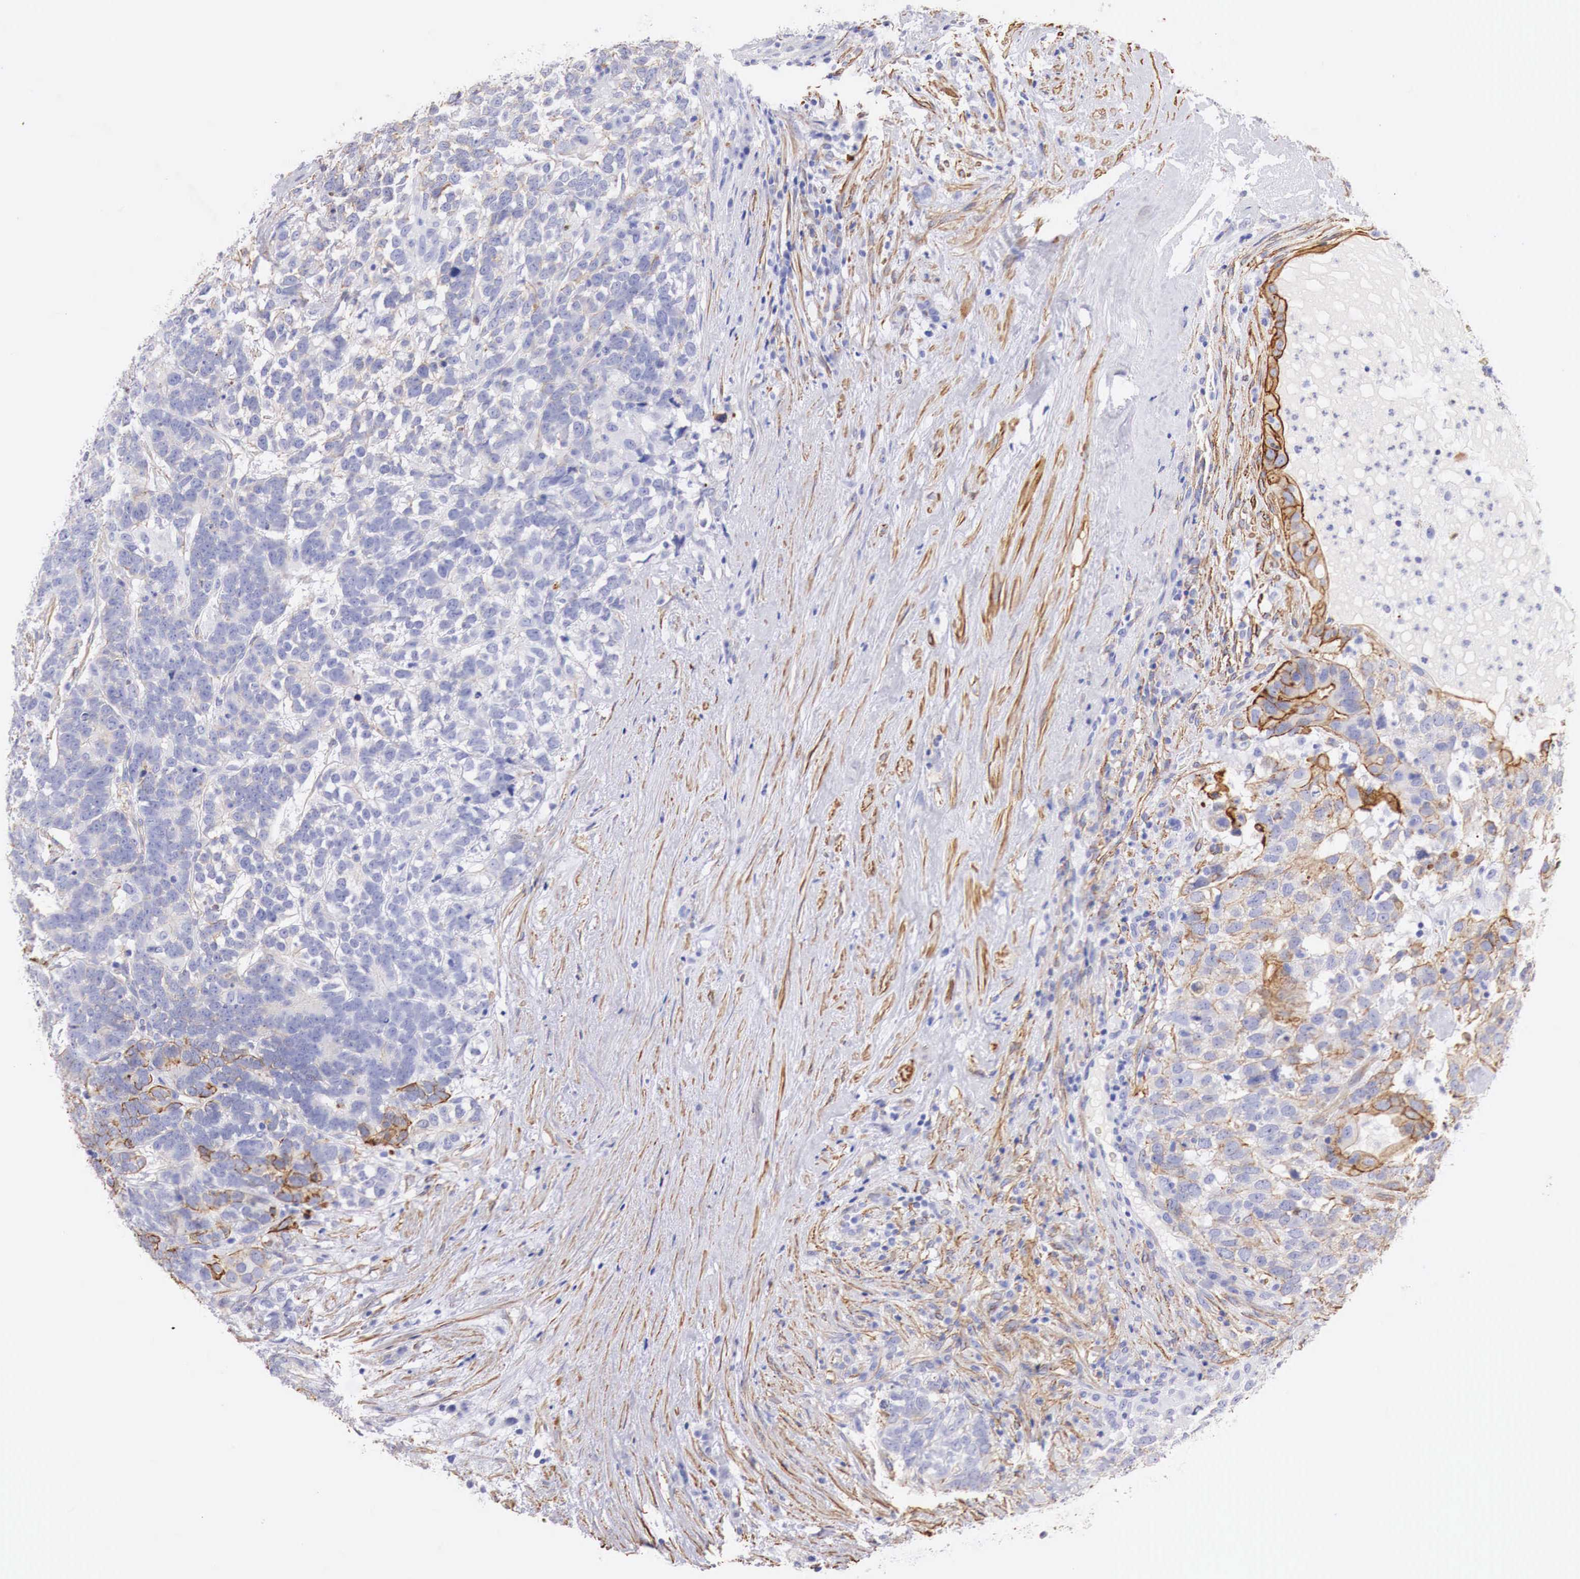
{"staining": {"intensity": "negative", "quantity": "none", "location": "none"}, "tissue": "testis cancer", "cell_type": "Tumor cells", "image_type": "cancer", "snomed": [{"axis": "morphology", "description": "Carcinoma, Embryonal, NOS"}, {"axis": "topography", "description": "Testis"}], "caption": "Immunohistochemical staining of human testis cancer reveals no significant staining in tumor cells.", "gene": "TPM1", "patient": {"sex": "male", "age": 26}}